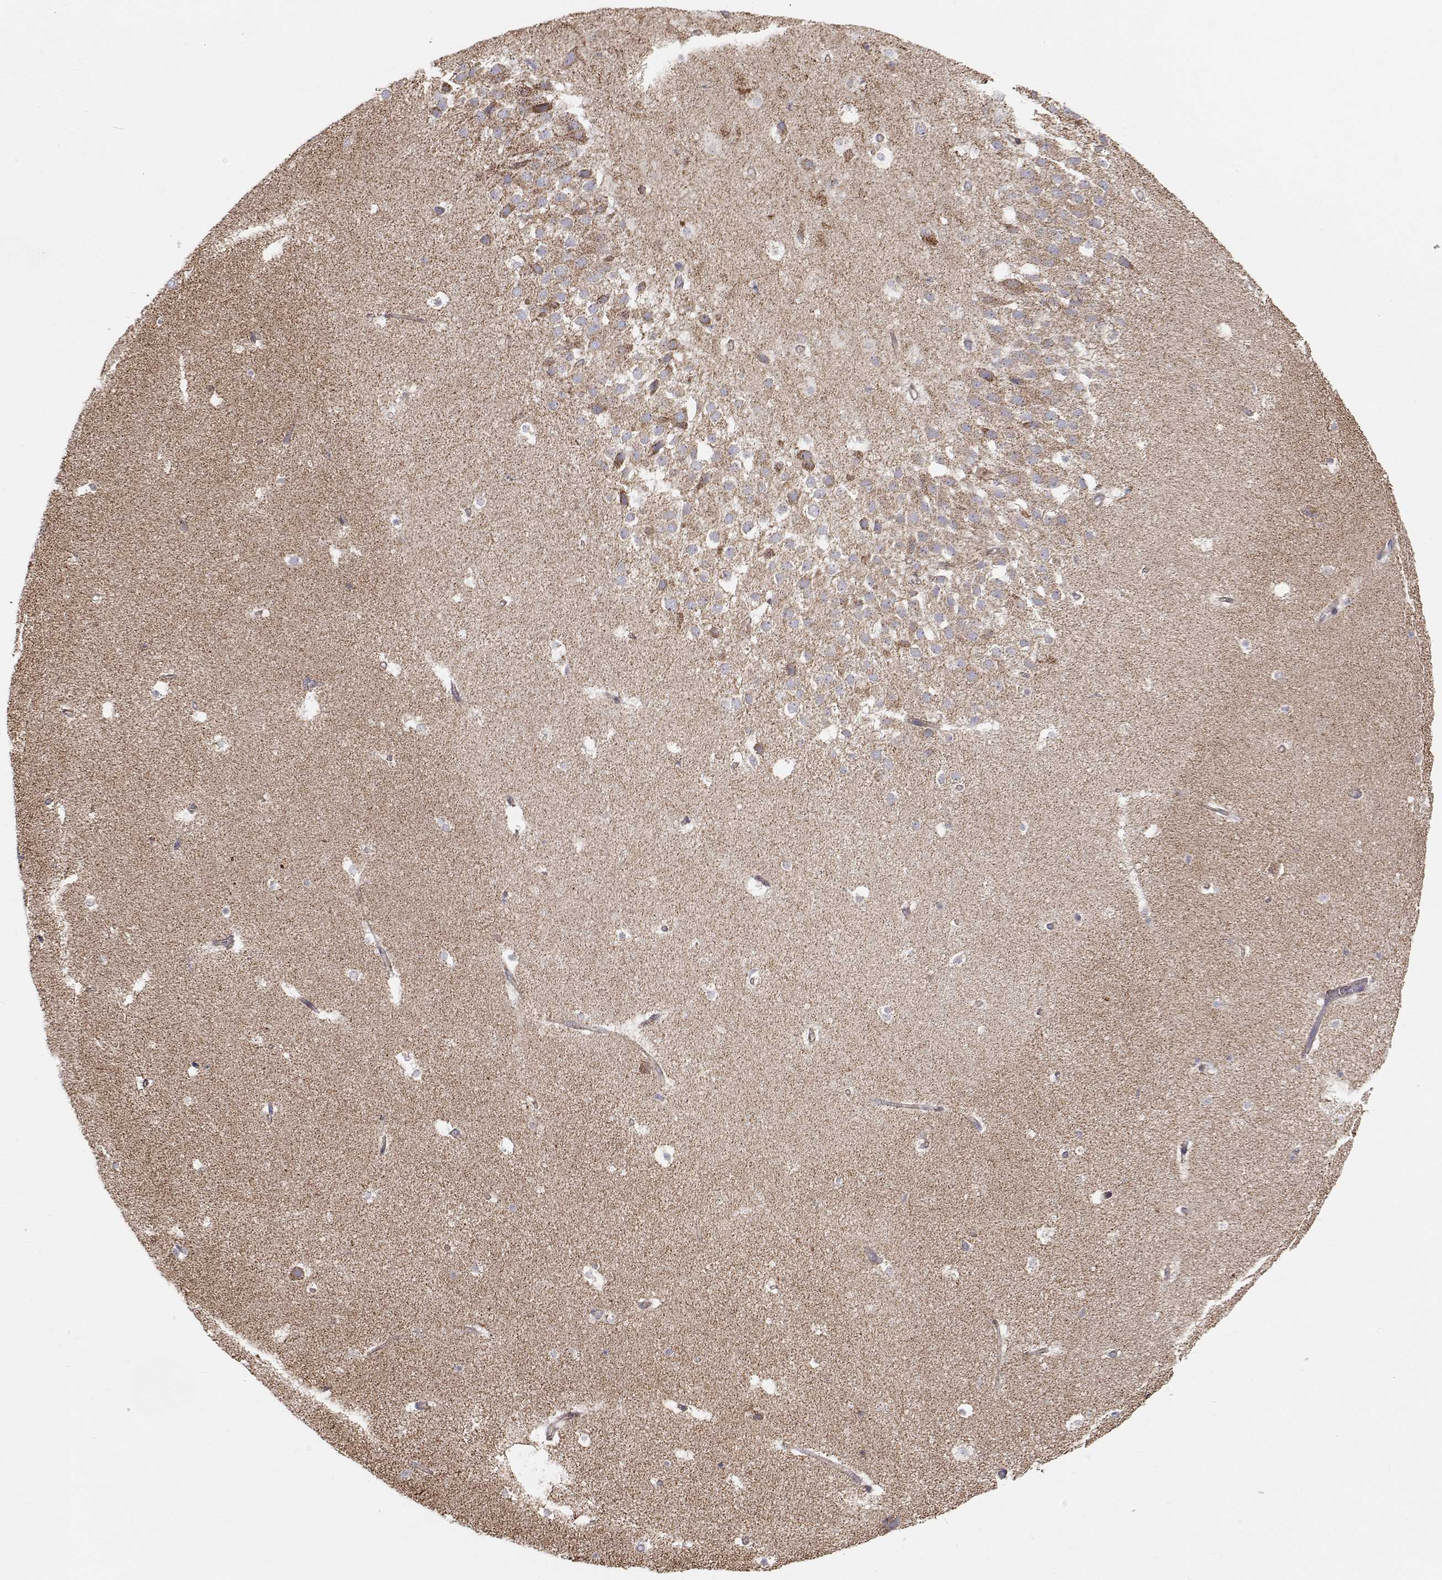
{"staining": {"intensity": "weak", "quantity": "<25%", "location": "cytoplasmic/membranous"}, "tissue": "hippocampus", "cell_type": "Glial cells", "image_type": "normal", "snomed": [{"axis": "morphology", "description": "Normal tissue, NOS"}, {"axis": "topography", "description": "Hippocampus"}], "caption": "The immunohistochemistry (IHC) histopathology image has no significant staining in glial cells of hippocampus.", "gene": "SPICE1", "patient": {"sex": "male", "age": 26}}